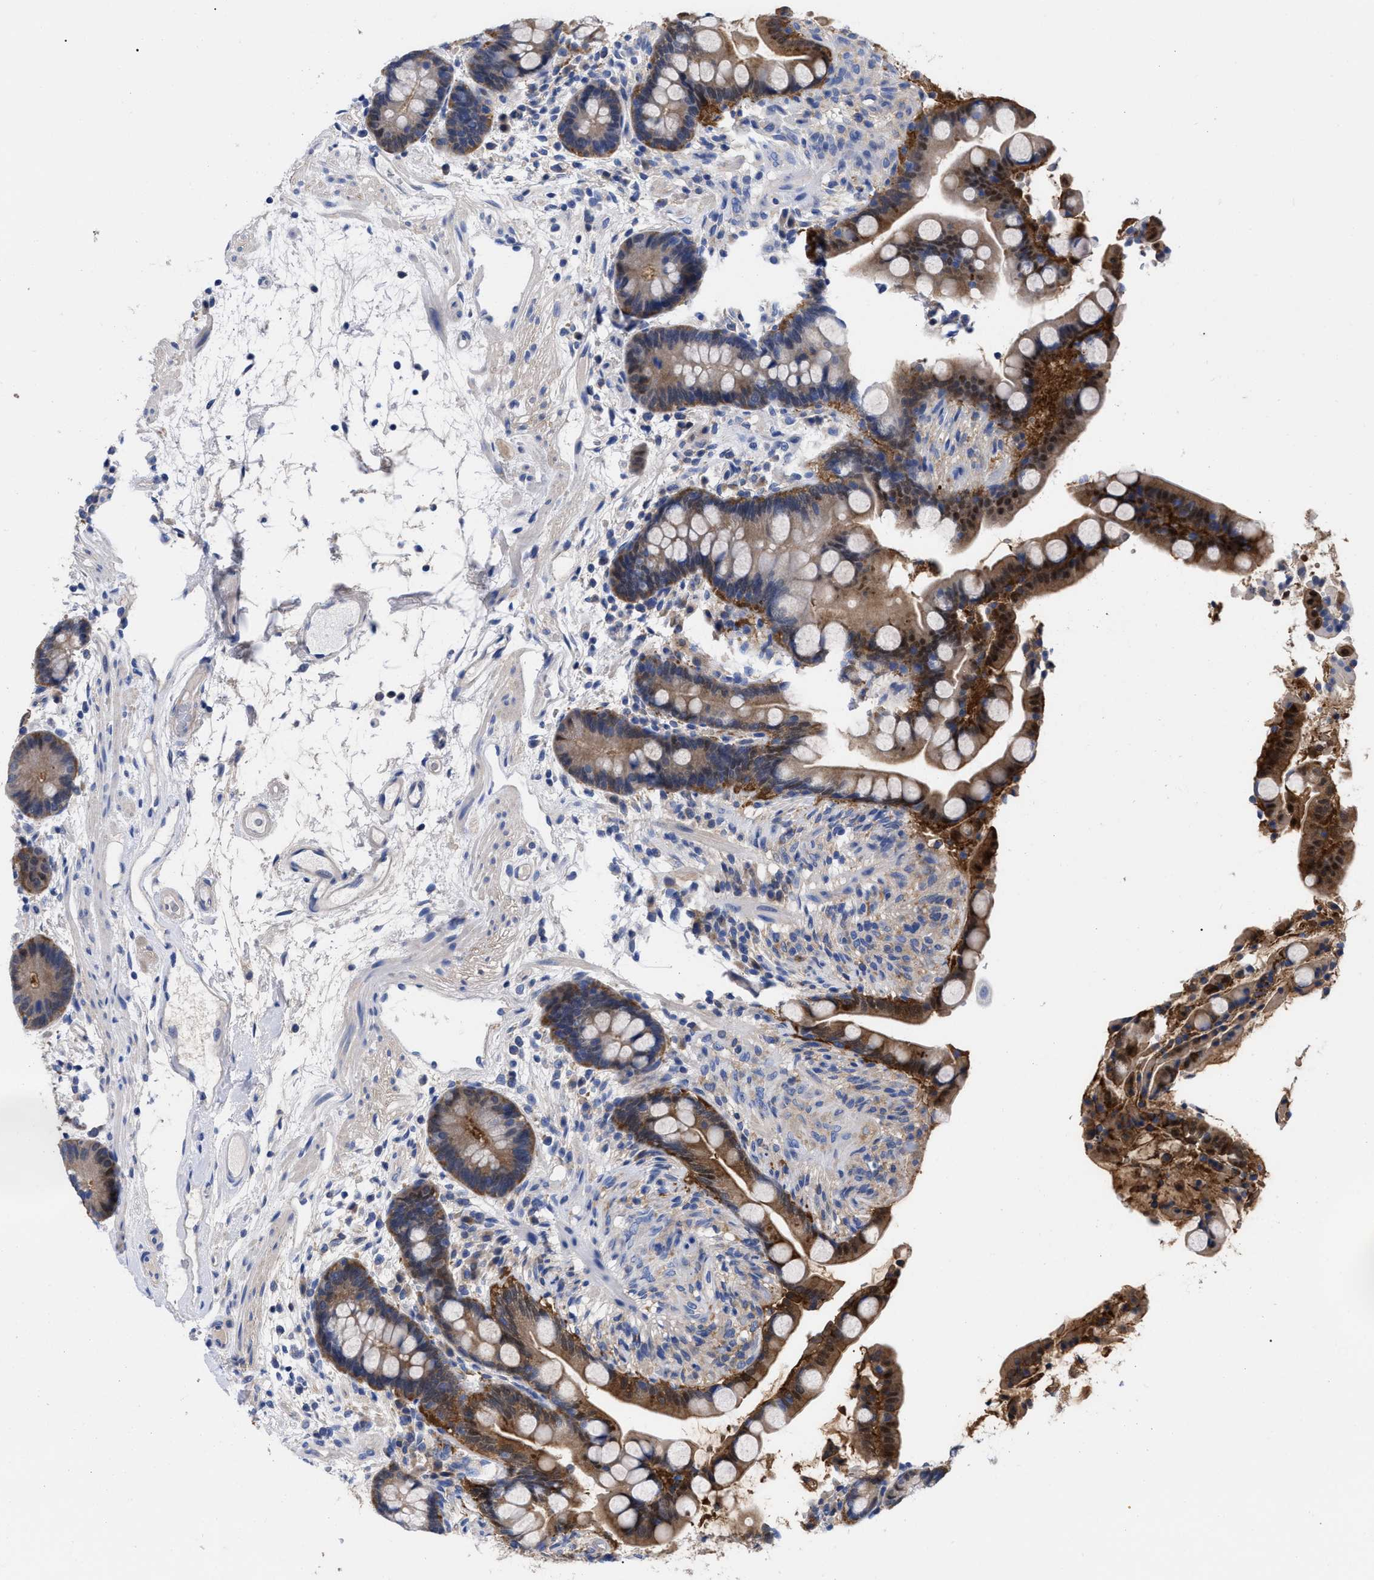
{"staining": {"intensity": "negative", "quantity": "none", "location": "none"}, "tissue": "colon", "cell_type": "Endothelial cells", "image_type": "normal", "snomed": [{"axis": "morphology", "description": "Normal tissue, NOS"}, {"axis": "topography", "description": "Colon"}], "caption": "This is a photomicrograph of immunohistochemistry (IHC) staining of benign colon, which shows no expression in endothelial cells. The staining was performed using DAB to visualize the protein expression in brown, while the nuclei were stained in blue with hematoxylin (Magnification: 20x).", "gene": "RBKS", "patient": {"sex": "male", "age": 73}}